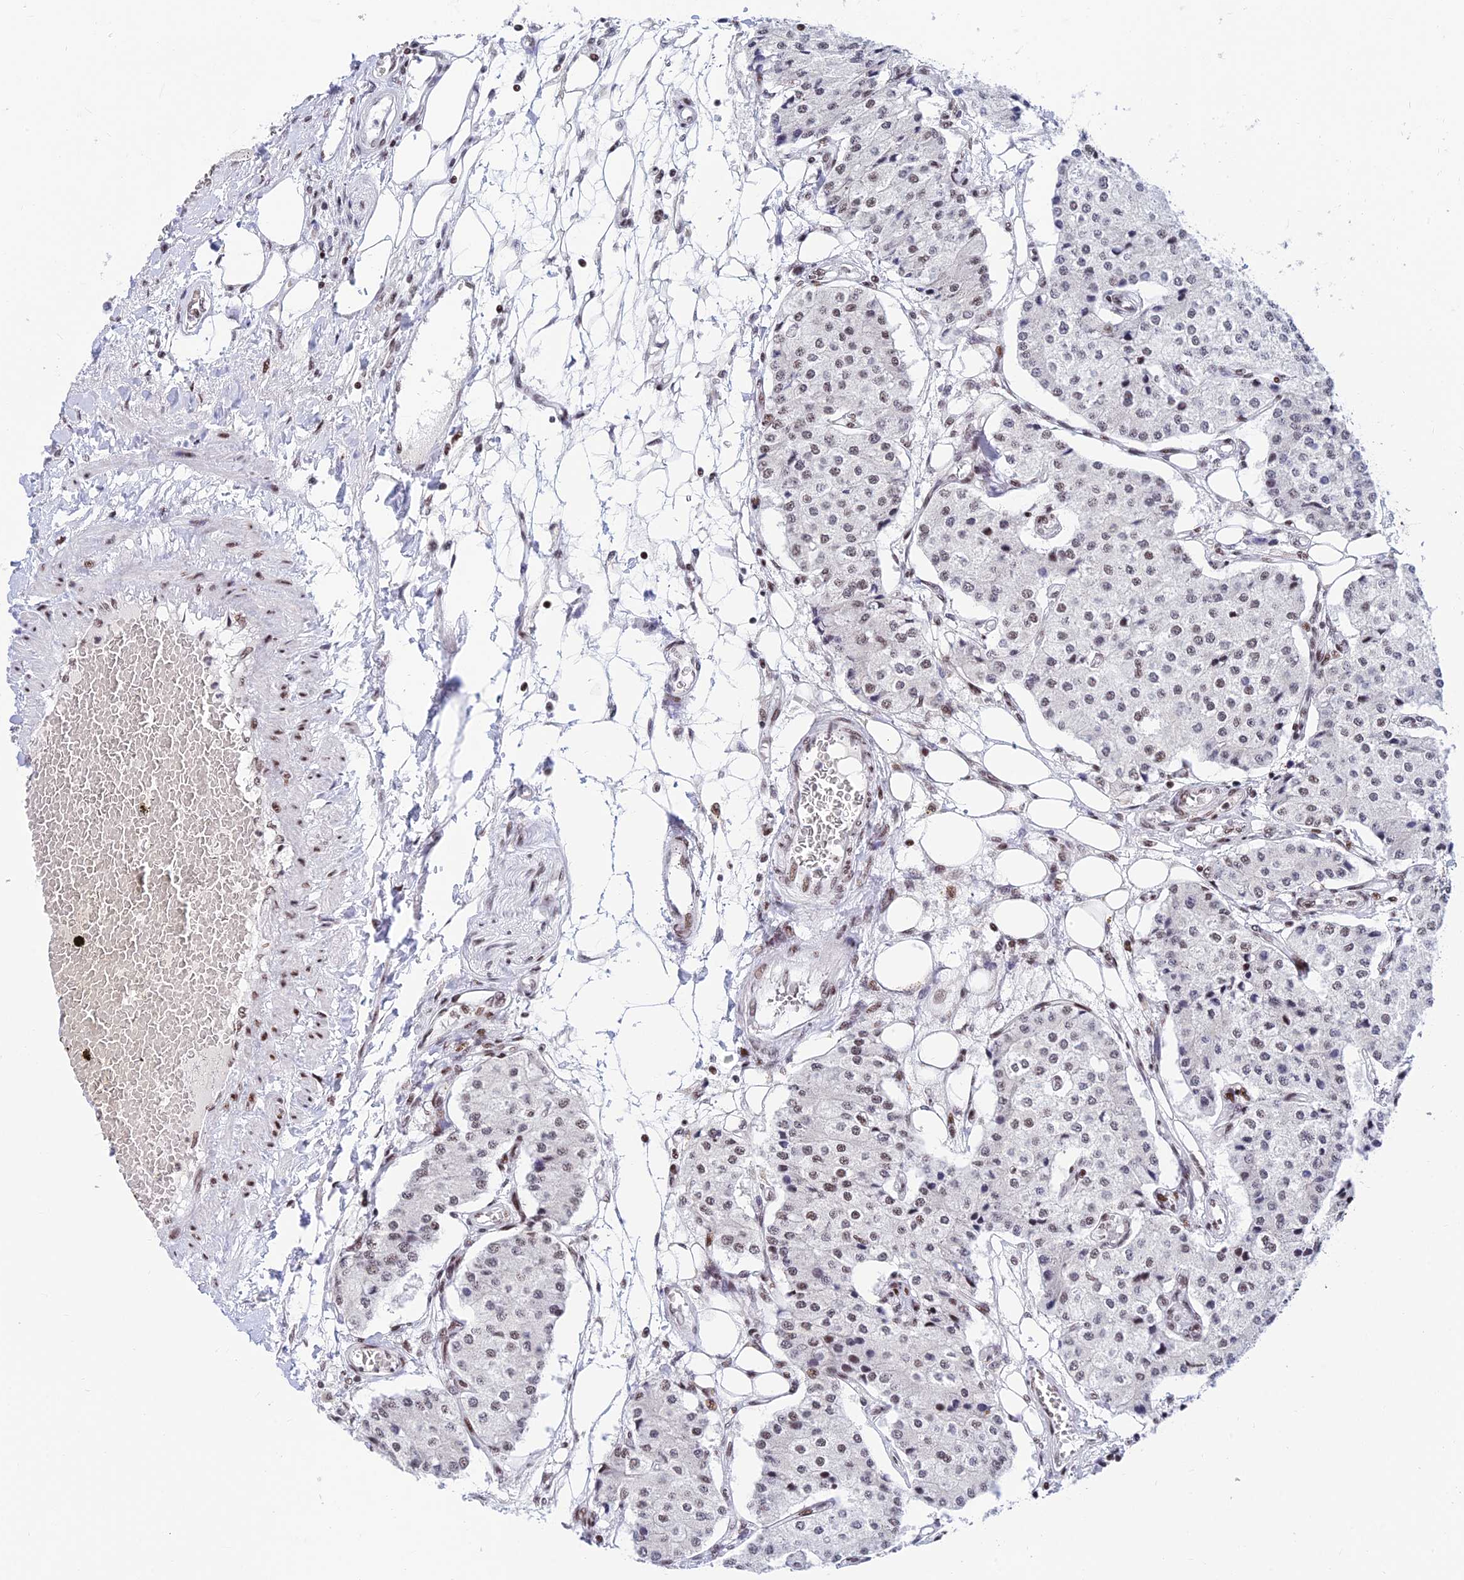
{"staining": {"intensity": "weak", "quantity": "25%-75%", "location": "nuclear"}, "tissue": "carcinoid", "cell_type": "Tumor cells", "image_type": "cancer", "snomed": [{"axis": "morphology", "description": "Carcinoid, malignant, NOS"}, {"axis": "topography", "description": "Colon"}], "caption": "About 25%-75% of tumor cells in human carcinoid (malignant) display weak nuclear protein staining as visualized by brown immunohistochemical staining.", "gene": "USP22", "patient": {"sex": "female", "age": 52}}